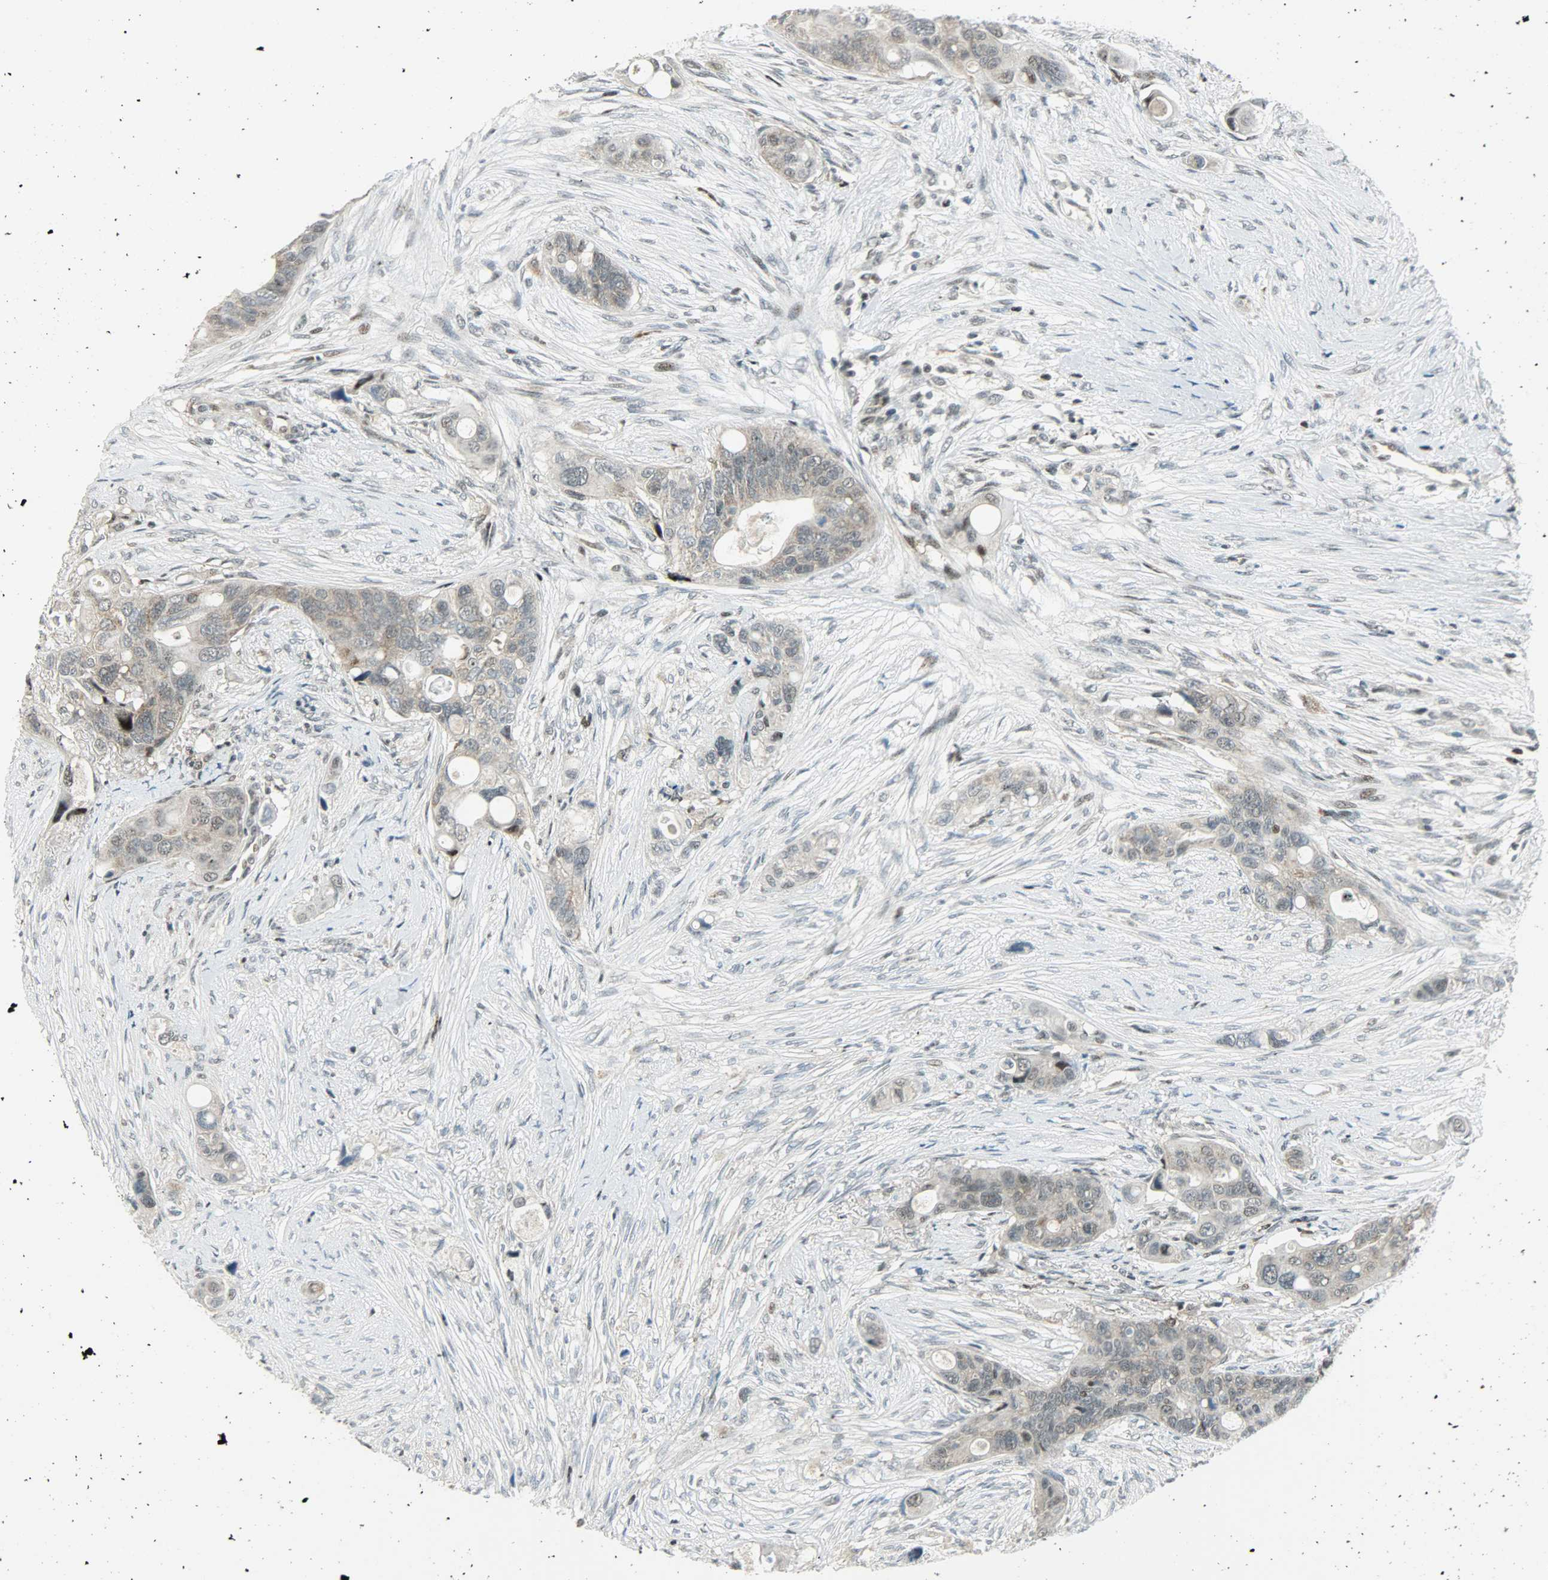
{"staining": {"intensity": "weak", "quantity": "<25%", "location": "nuclear"}, "tissue": "colorectal cancer", "cell_type": "Tumor cells", "image_type": "cancer", "snomed": [{"axis": "morphology", "description": "Adenocarcinoma, NOS"}, {"axis": "topography", "description": "Colon"}], "caption": "The image exhibits no staining of tumor cells in colorectal cancer.", "gene": "IL15", "patient": {"sex": "female", "age": 57}}